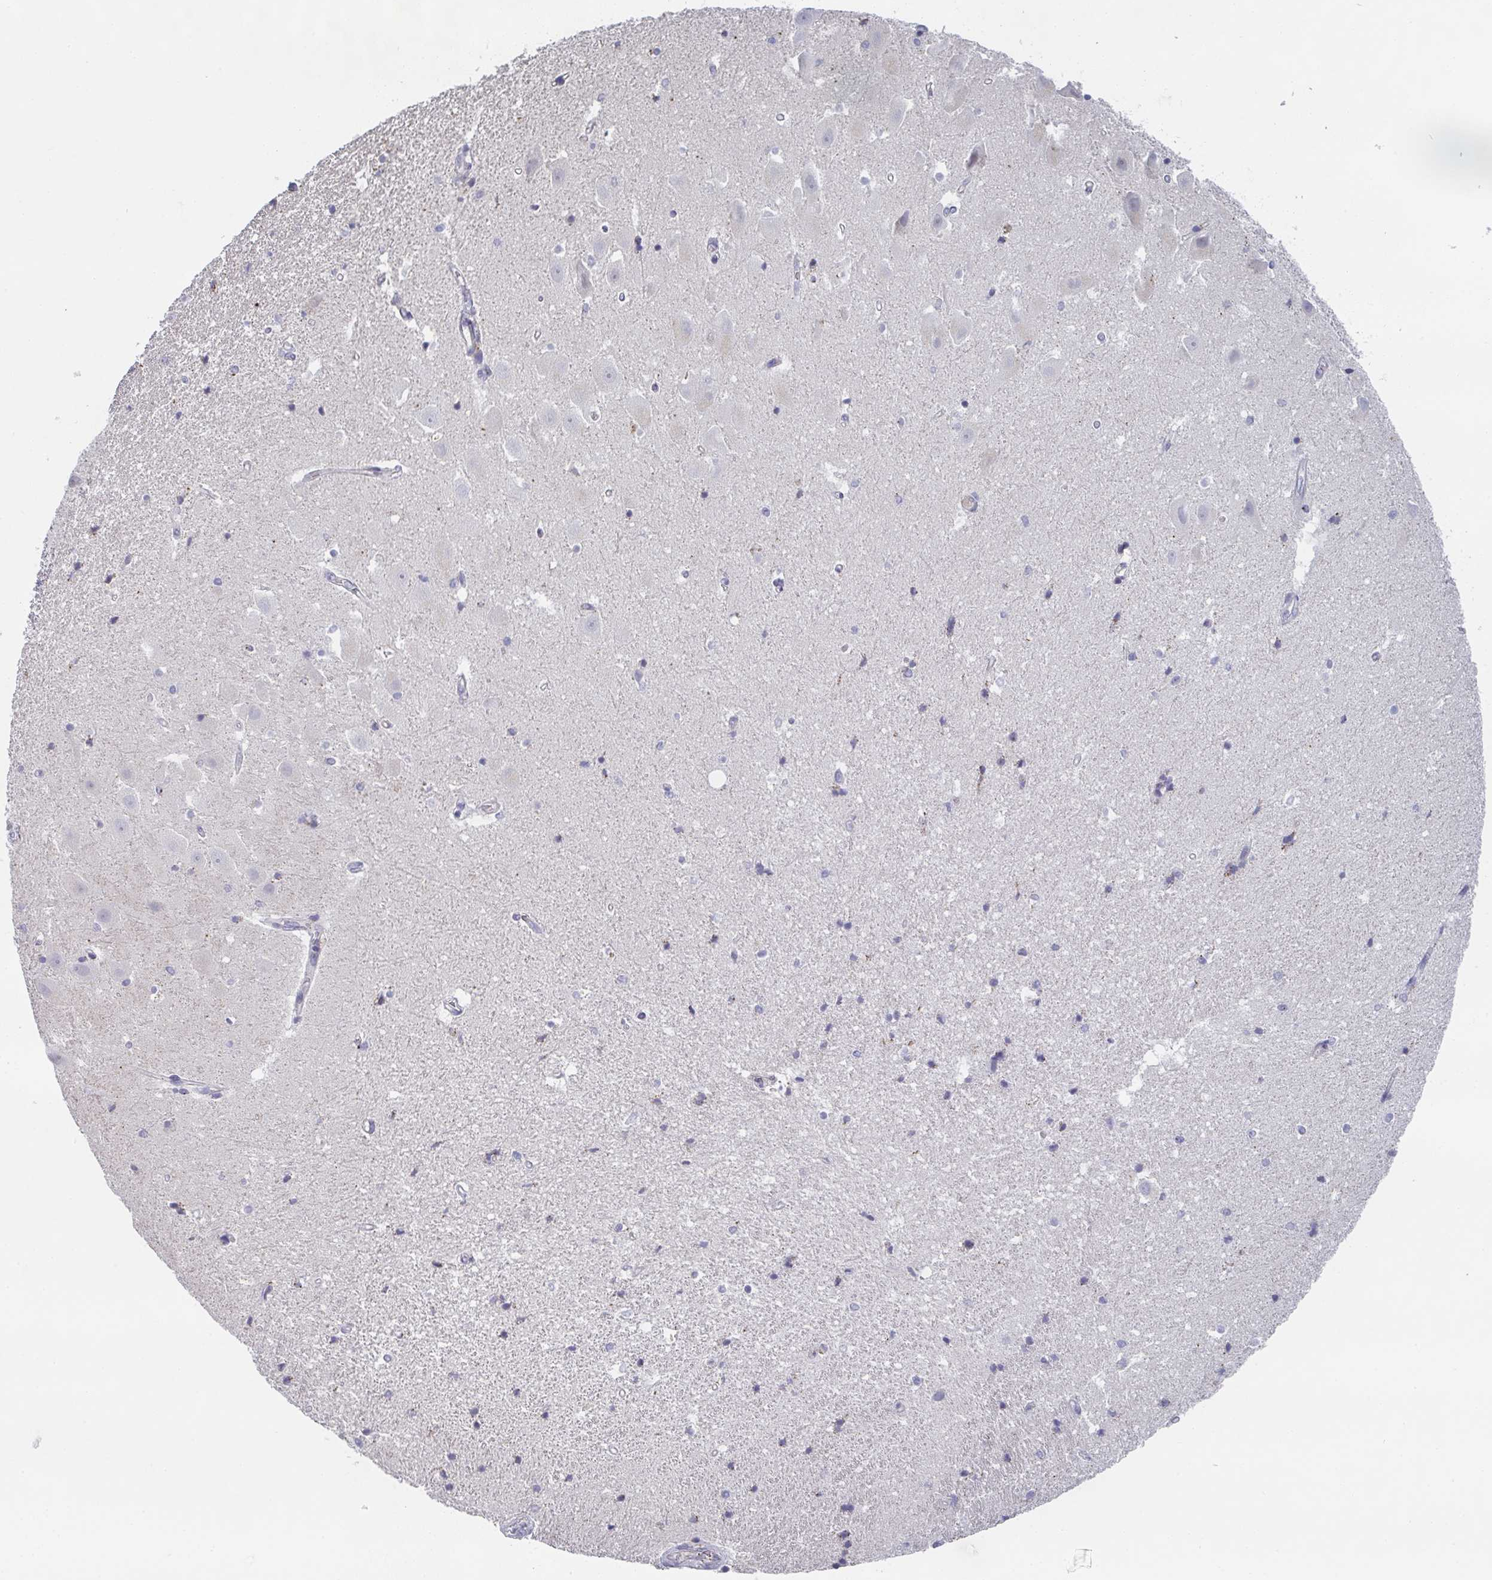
{"staining": {"intensity": "negative", "quantity": "none", "location": "none"}, "tissue": "hippocampus", "cell_type": "Glial cells", "image_type": "normal", "snomed": [{"axis": "morphology", "description": "Normal tissue, NOS"}, {"axis": "topography", "description": "Hippocampus"}], "caption": "This is an IHC micrograph of normal human hippocampus. There is no staining in glial cells.", "gene": "CHMP5", "patient": {"sex": "male", "age": 63}}